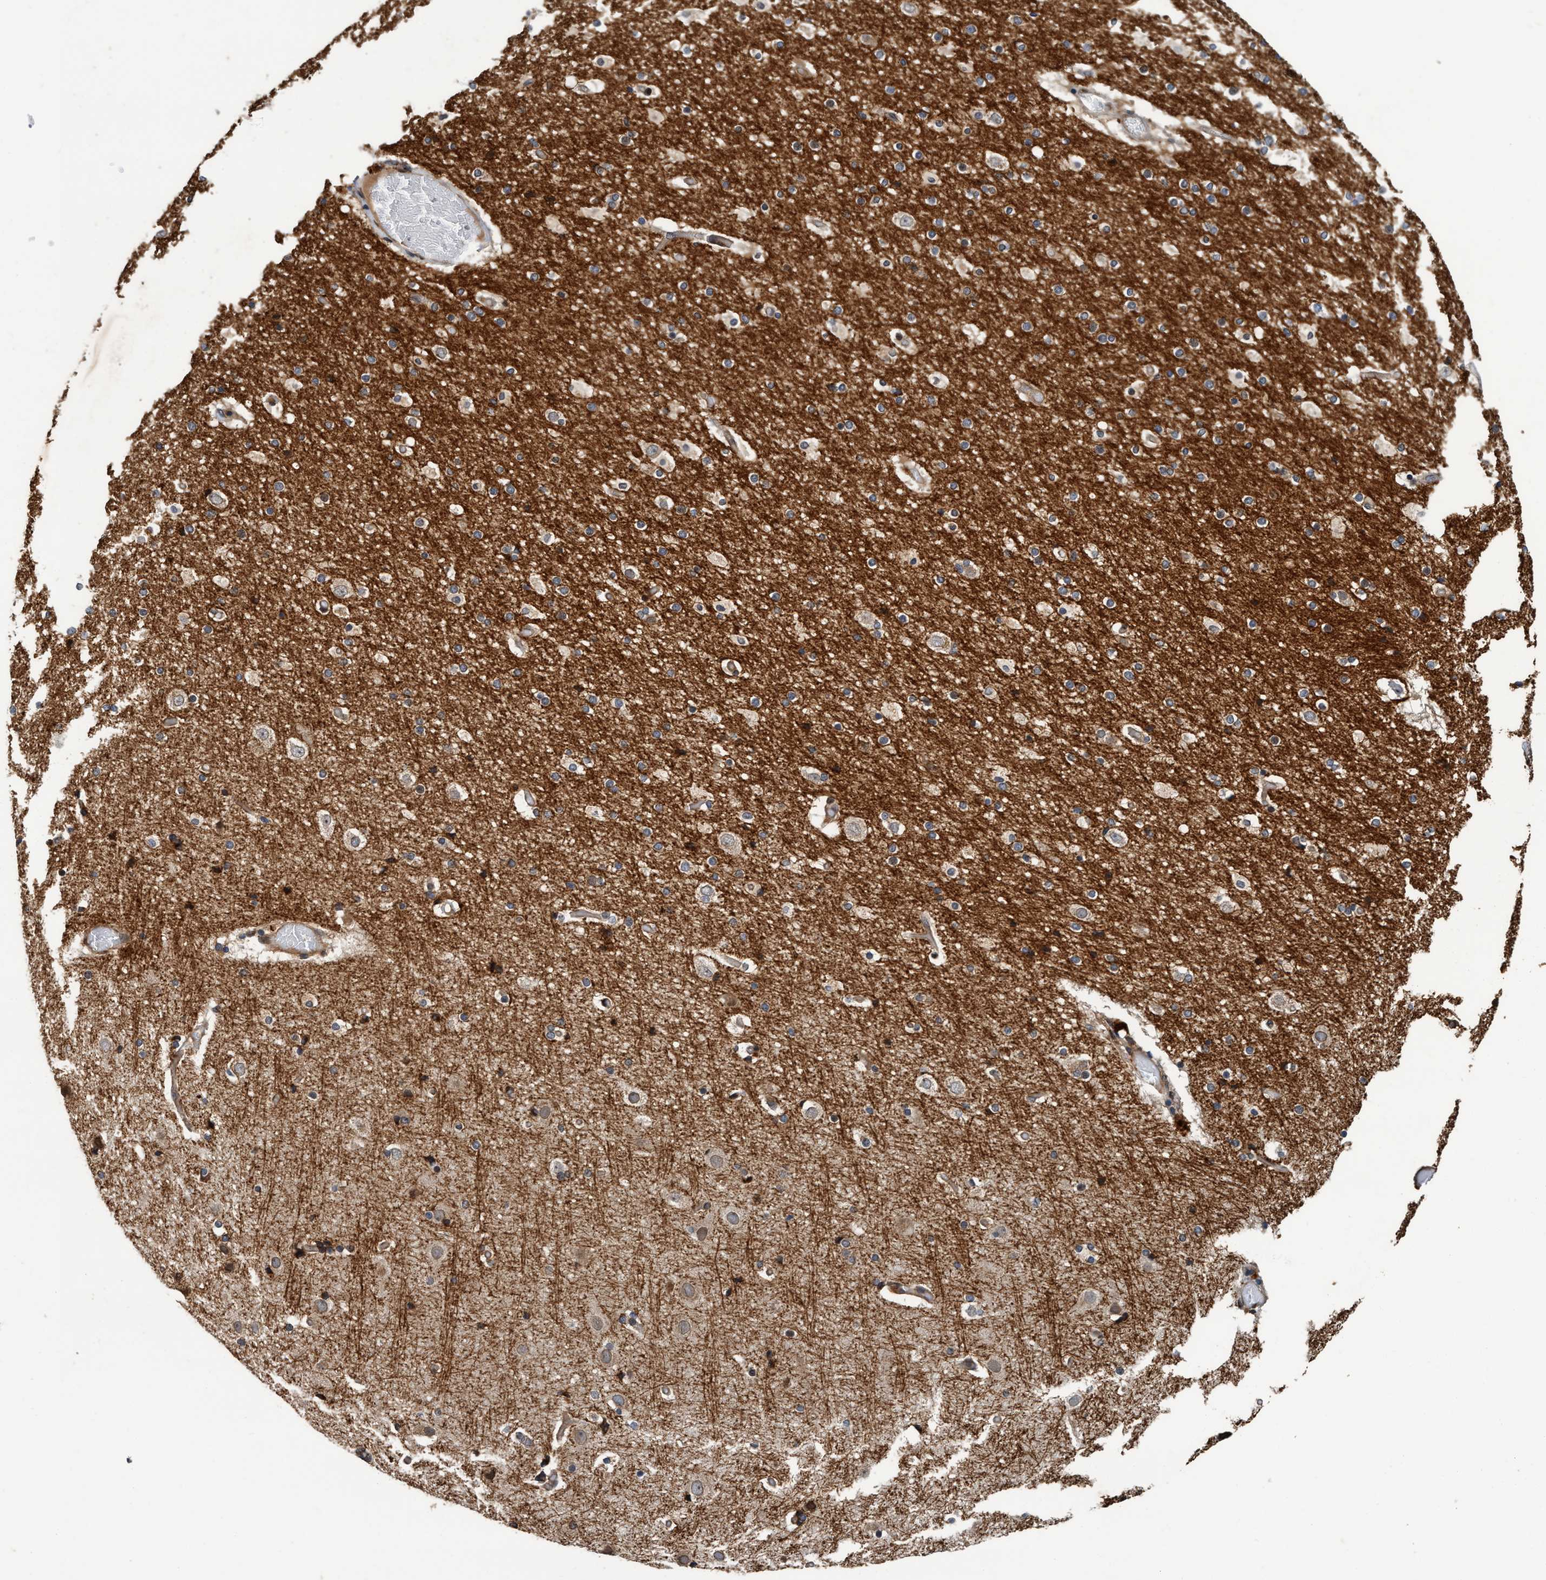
{"staining": {"intensity": "moderate", "quantity": ">75%", "location": "cytoplasmic/membranous"}, "tissue": "cerebral cortex", "cell_type": "Endothelial cells", "image_type": "normal", "snomed": [{"axis": "morphology", "description": "Normal tissue, NOS"}, {"axis": "topography", "description": "Cerebral cortex"}], "caption": "Unremarkable cerebral cortex displays moderate cytoplasmic/membranous staining in about >75% of endothelial cells The staining was performed using DAB to visualize the protein expression in brown, while the nuclei were stained in blue with hematoxylin (Magnification: 20x)..", "gene": "MACC1", "patient": {"sex": "male", "age": 57}}